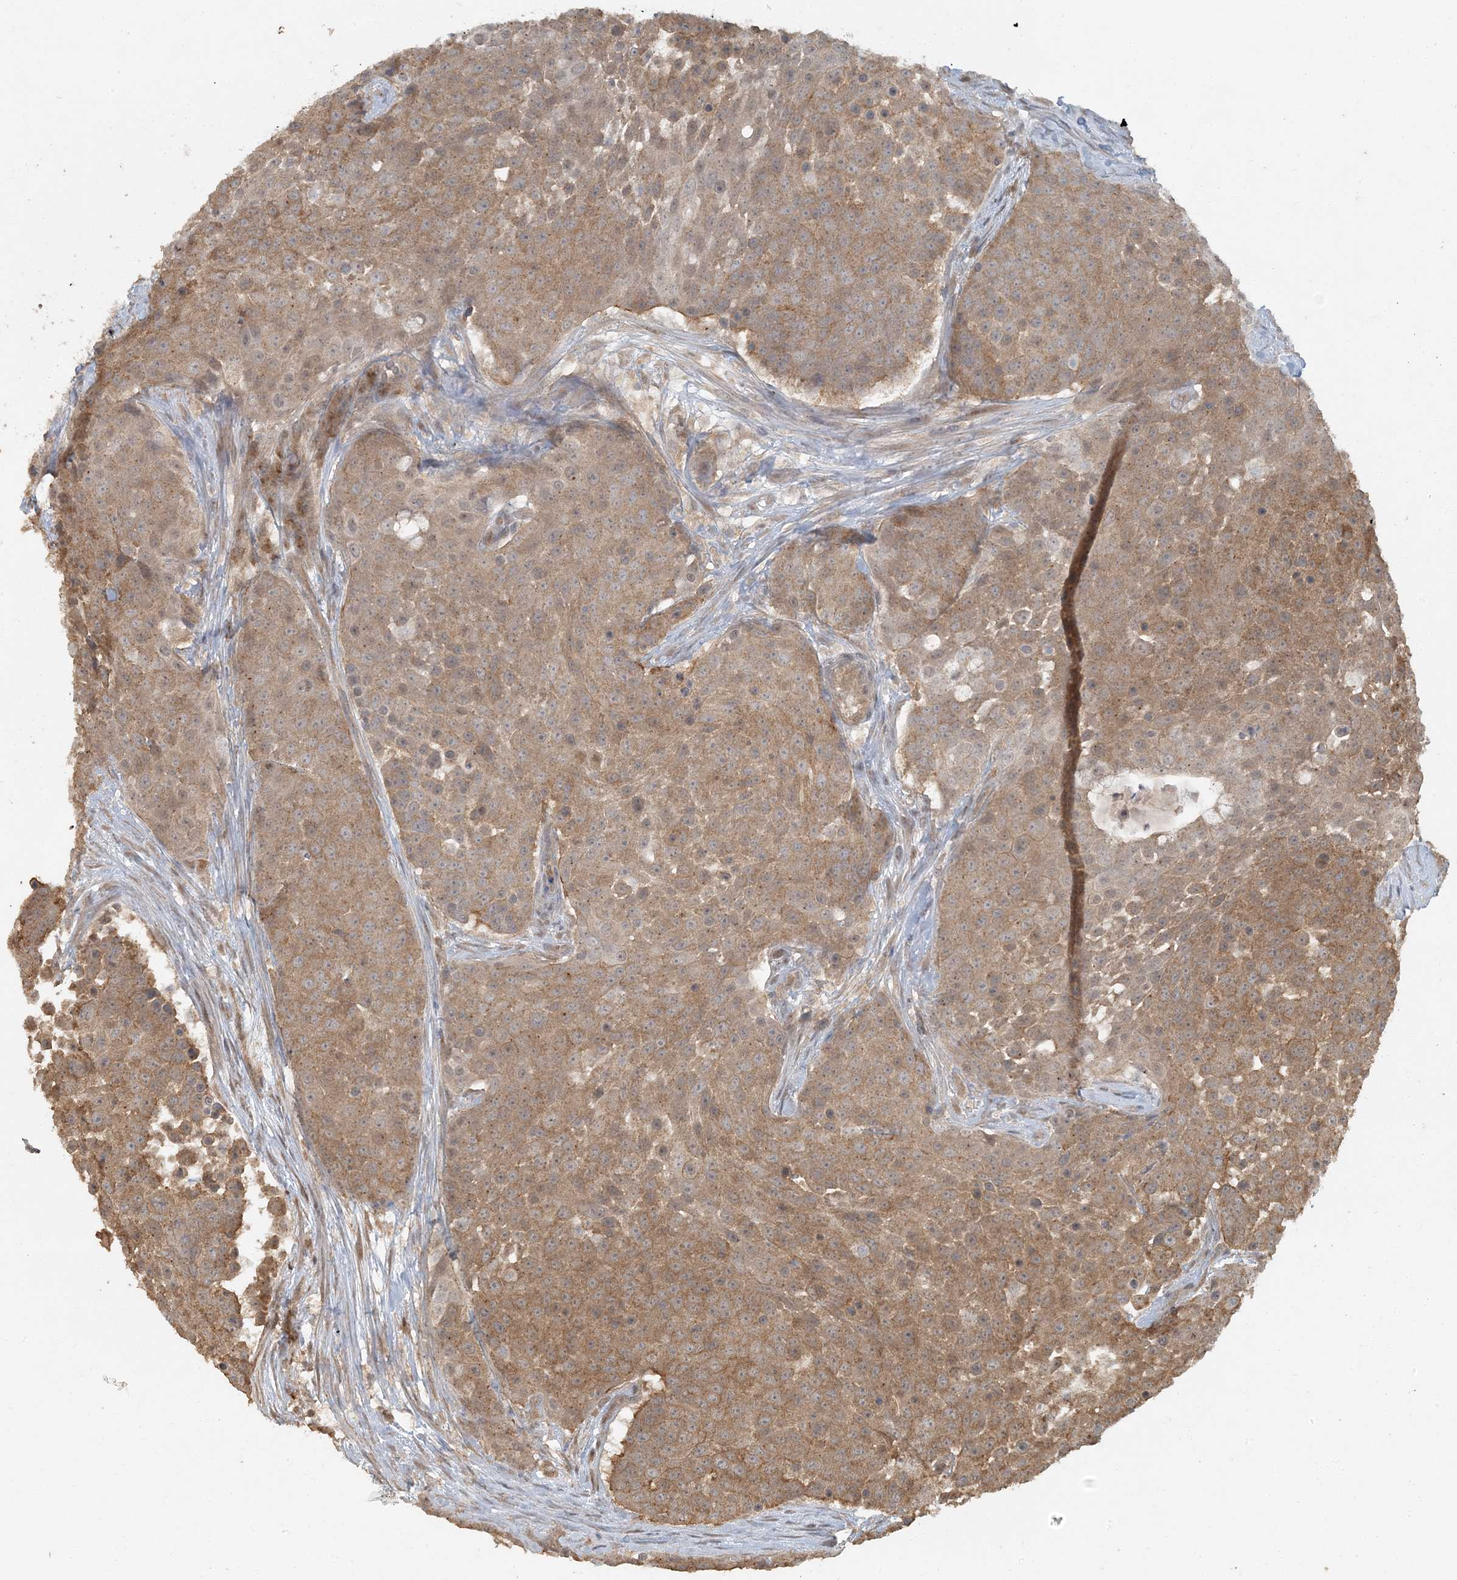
{"staining": {"intensity": "moderate", "quantity": ">75%", "location": "cytoplasmic/membranous"}, "tissue": "urothelial cancer", "cell_type": "Tumor cells", "image_type": "cancer", "snomed": [{"axis": "morphology", "description": "Urothelial carcinoma, High grade"}, {"axis": "topography", "description": "Urinary bladder"}], "caption": "Immunohistochemistry (IHC) staining of urothelial cancer, which shows medium levels of moderate cytoplasmic/membranous expression in approximately >75% of tumor cells indicating moderate cytoplasmic/membranous protein expression. The staining was performed using DAB (3,3'-diaminobenzidine) (brown) for protein detection and nuclei were counterstained in hematoxylin (blue).", "gene": "AK9", "patient": {"sex": "female", "age": 63}}